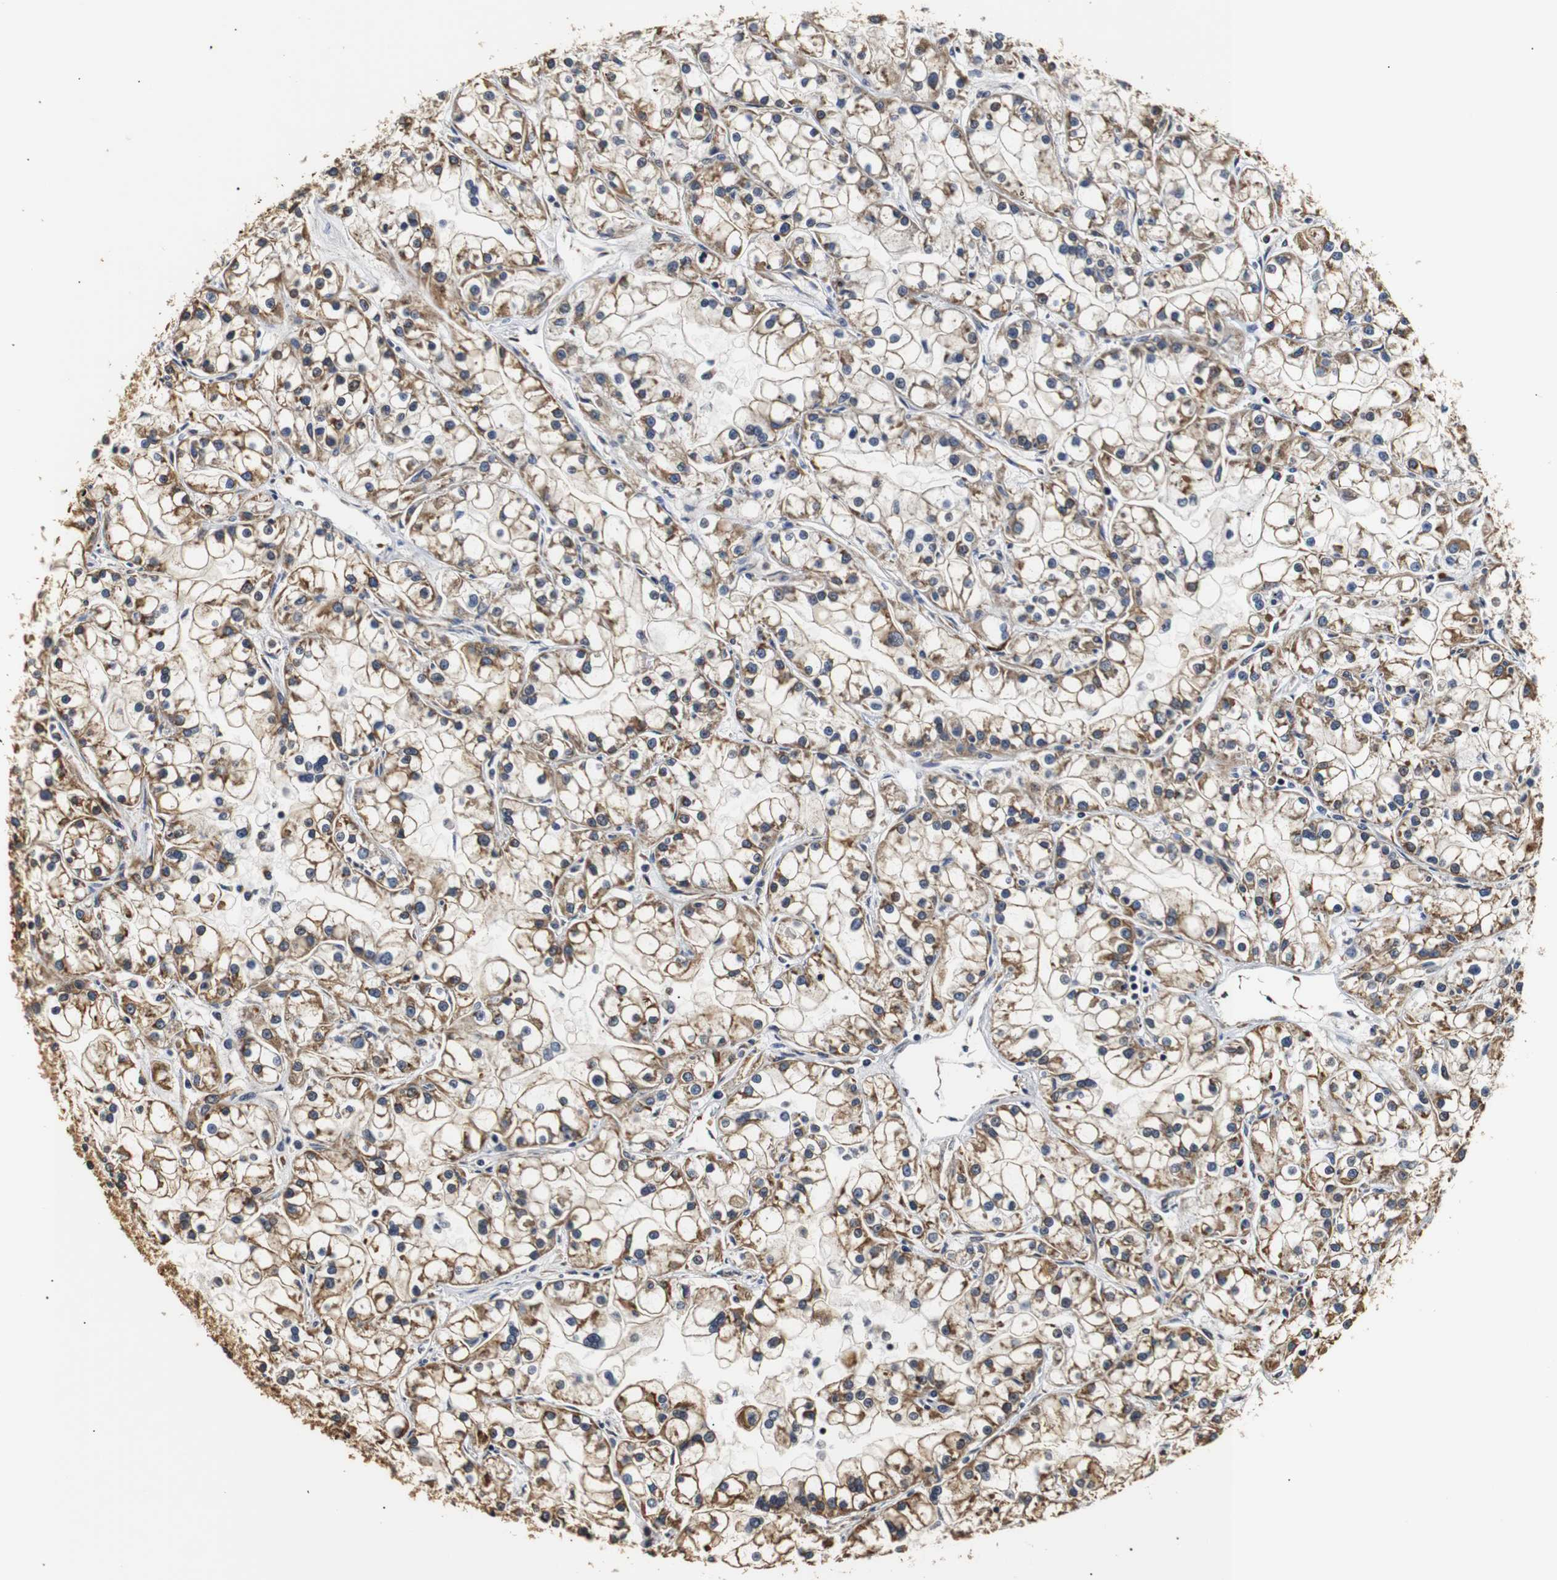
{"staining": {"intensity": "moderate", "quantity": ">75%", "location": "cytoplasmic/membranous"}, "tissue": "renal cancer", "cell_type": "Tumor cells", "image_type": "cancer", "snomed": [{"axis": "morphology", "description": "Adenocarcinoma, NOS"}, {"axis": "topography", "description": "Kidney"}], "caption": "Renal cancer (adenocarcinoma) was stained to show a protein in brown. There is medium levels of moderate cytoplasmic/membranous expression in about >75% of tumor cells.", "gene": "HHIP", "patient": {"sex": "female", "age": 52}}